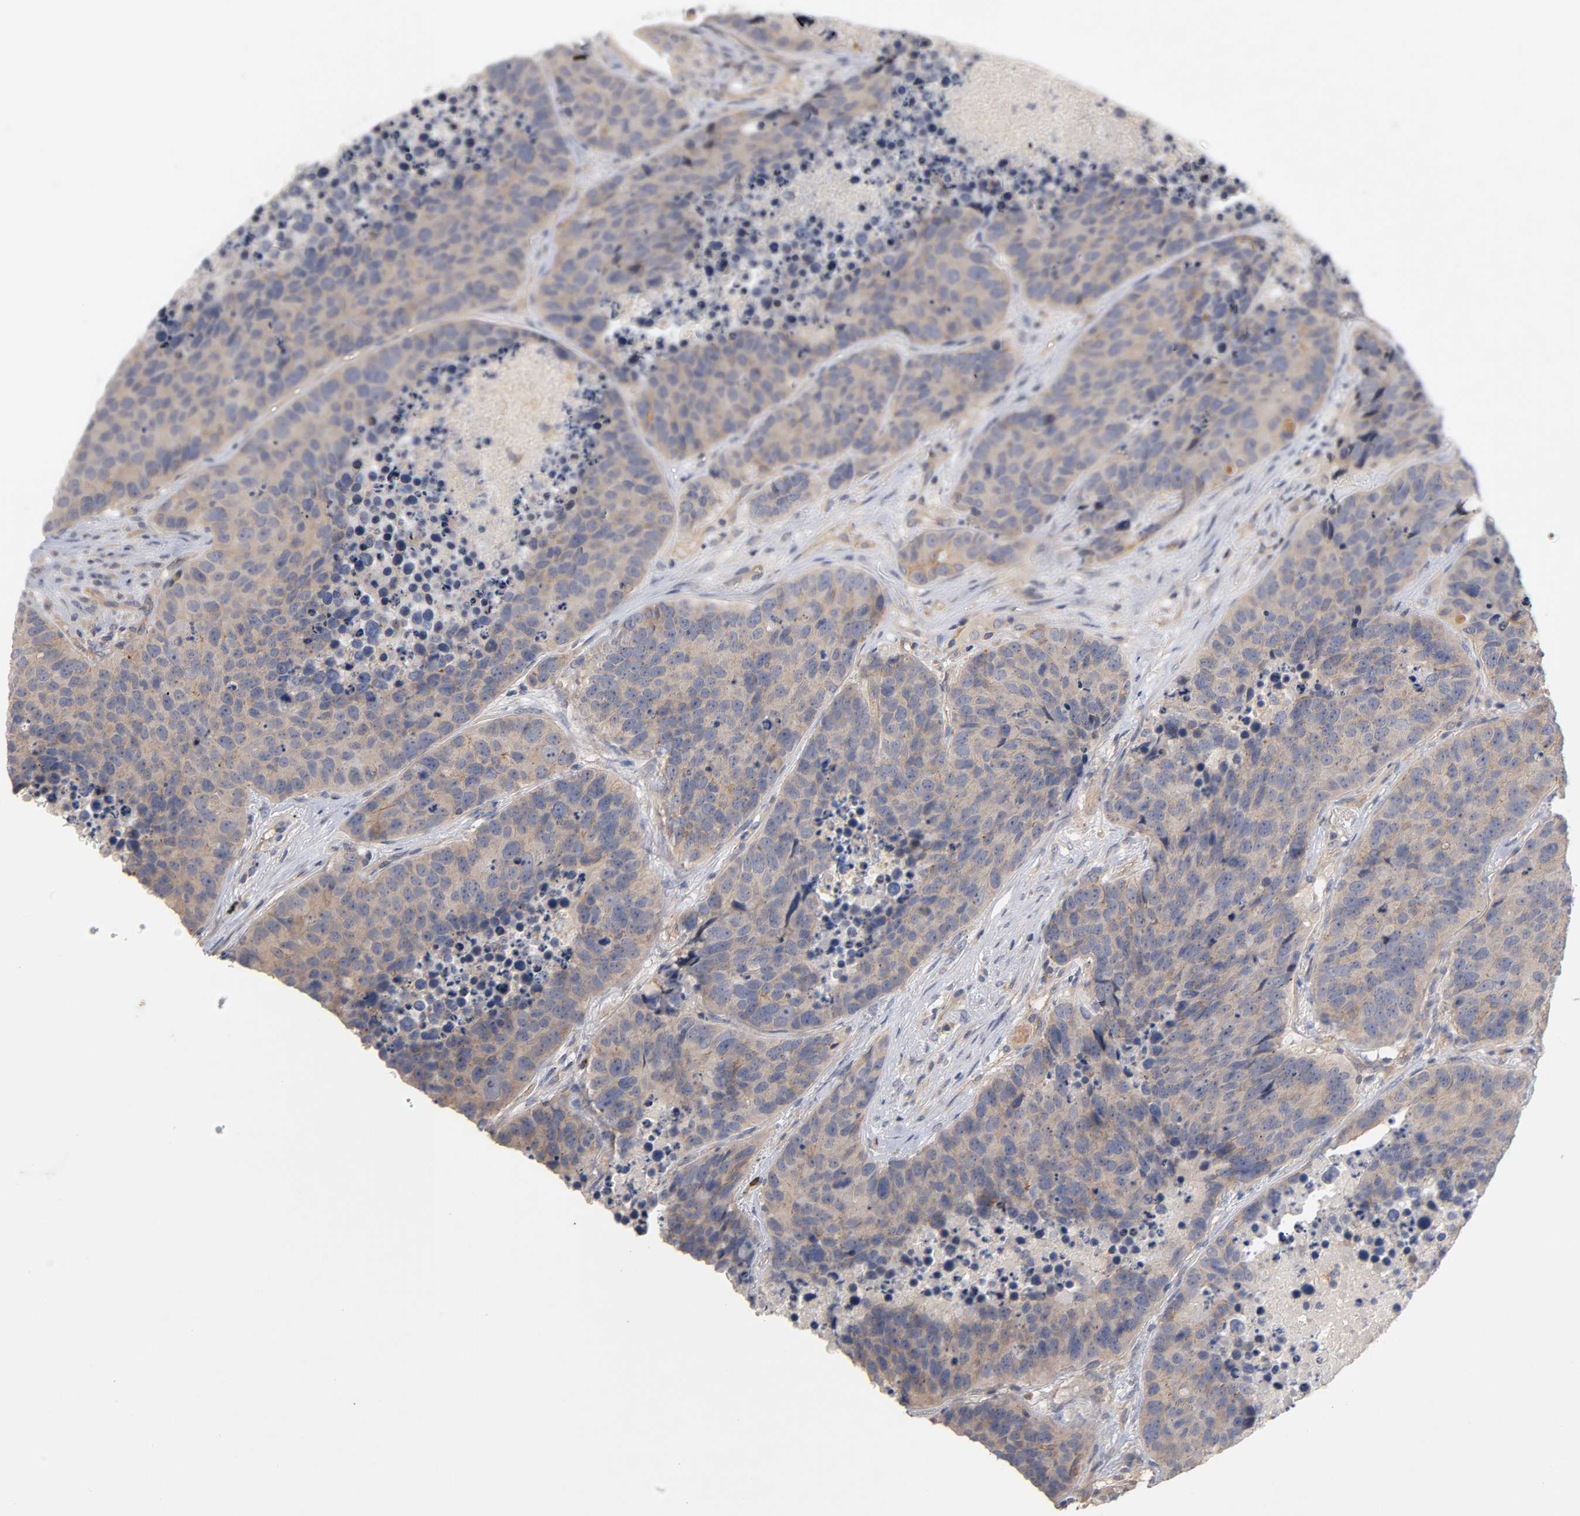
{"staining": {"intensity": "moderate", "quantity": ">75%", "location": "cytoplasmic/membranous"}, "tissue": "carcinoid", "cell_type": "Tumor cells", "image_type": "cancer", "snomed": [{"axis": "morphology", "description": "Carcinoid, malignant, NOS"}, {"axis": "topography", "description": "Lung"}], "caption": "Carcinoid stained for a protein (brown) shows moderate cytoplasmic/membranous positive expression in approximately >75% of tumor cells.", "gene": "PDZD11", "patient": {"sex": "male", "age": 60}}